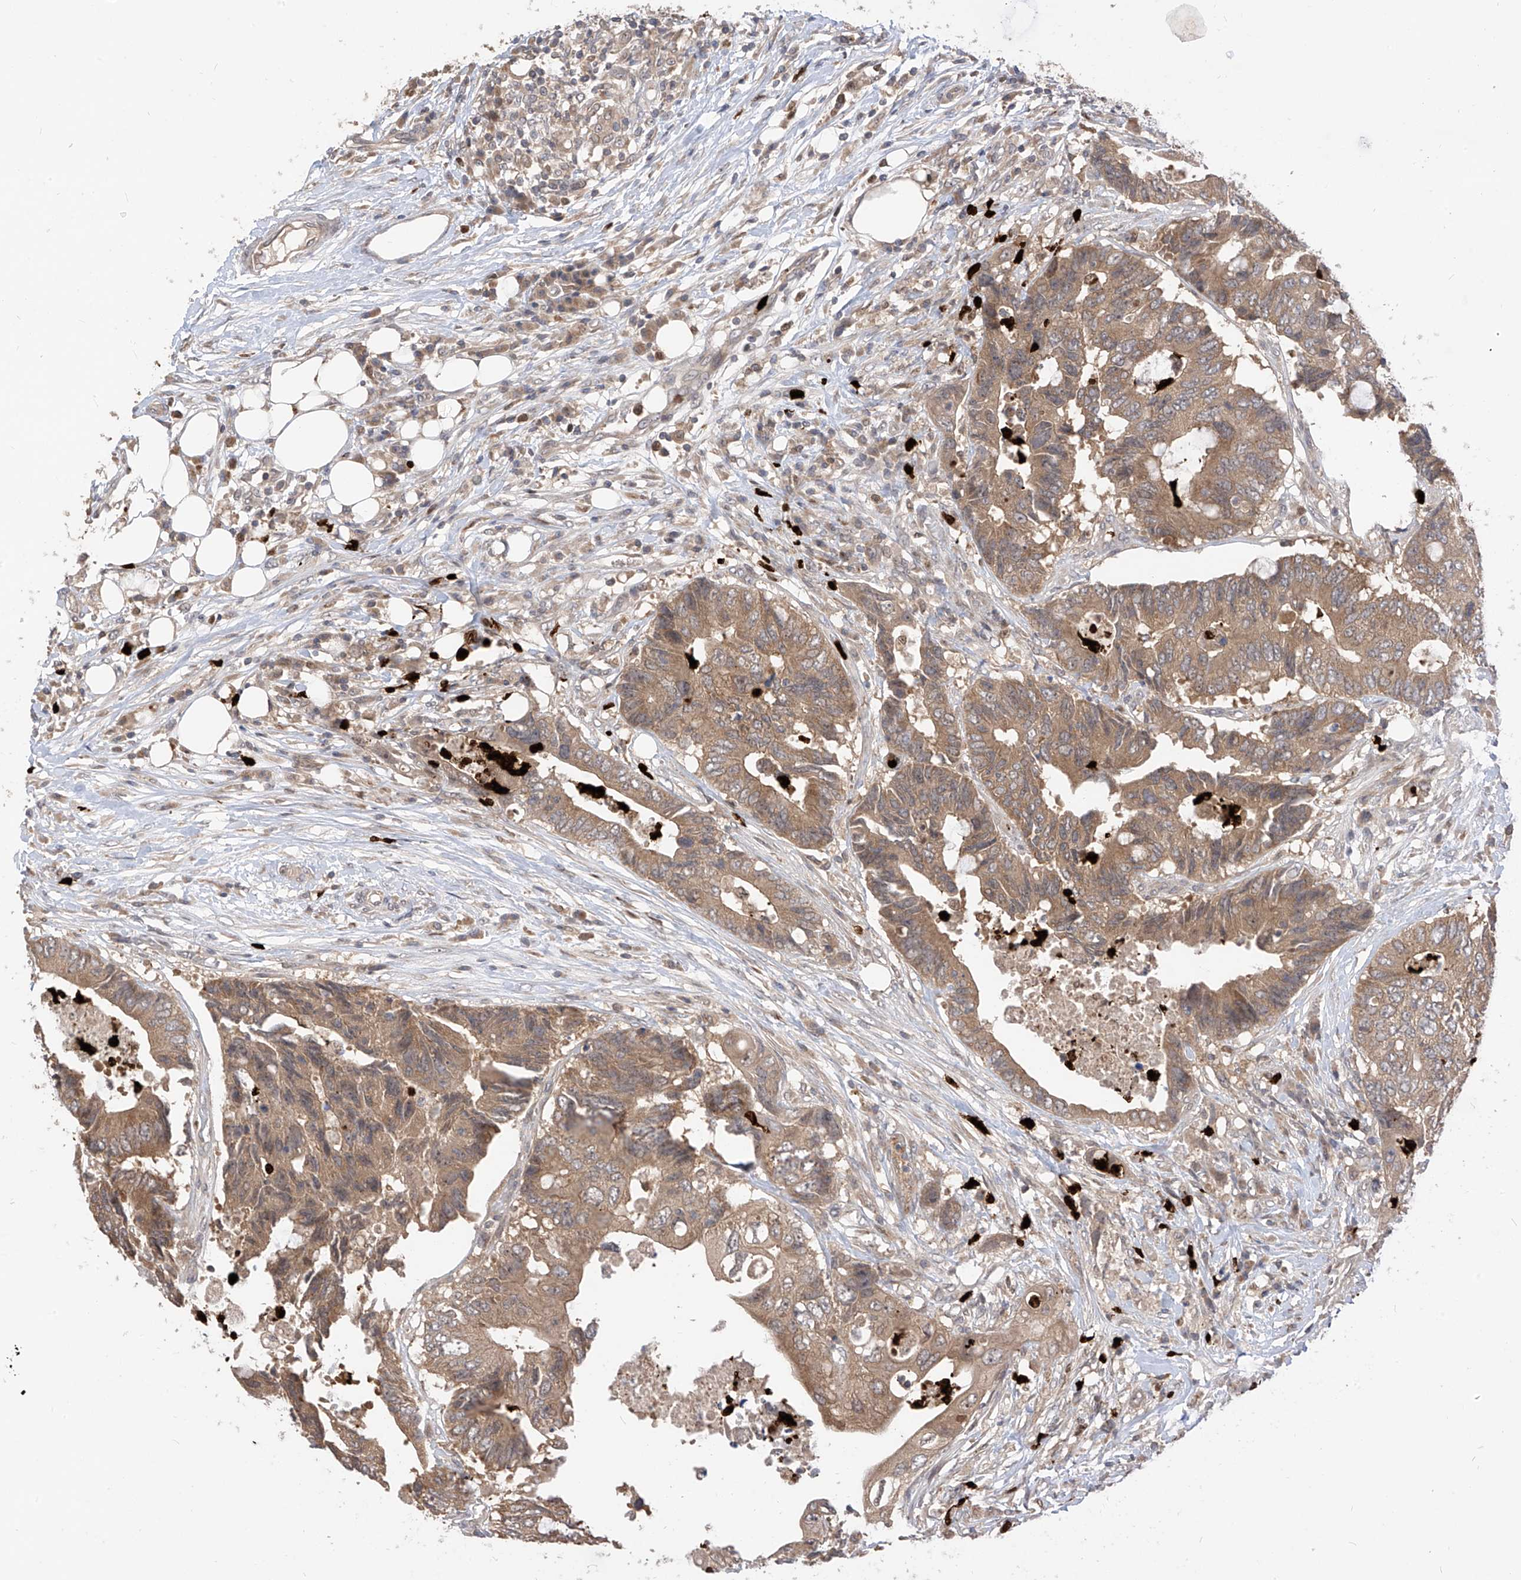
{"staining": {"intensity": "moderate", "quantity": ">75%", "location": "cytoplasmic/membranous"}, "tissue": "colorectal cancer", "cell_type": "Tumor cells", "image_type": "cancer", "snomed": [{"axis": "morphology", "description": "Adenocarcinoma, NOS"}, {"axis": "topography", "description": "Colon"}], "caption": "Immunohistochemical staining of colorectal cancer displays medium levels of moderate cytoplasmic/membranous expression in approximately >75% of tumor cells. (Brightfield microscopy of DAB IHC at high magnification).", "gene": "CNKSR1", "patient": {"sex": "male", "age": 71}}